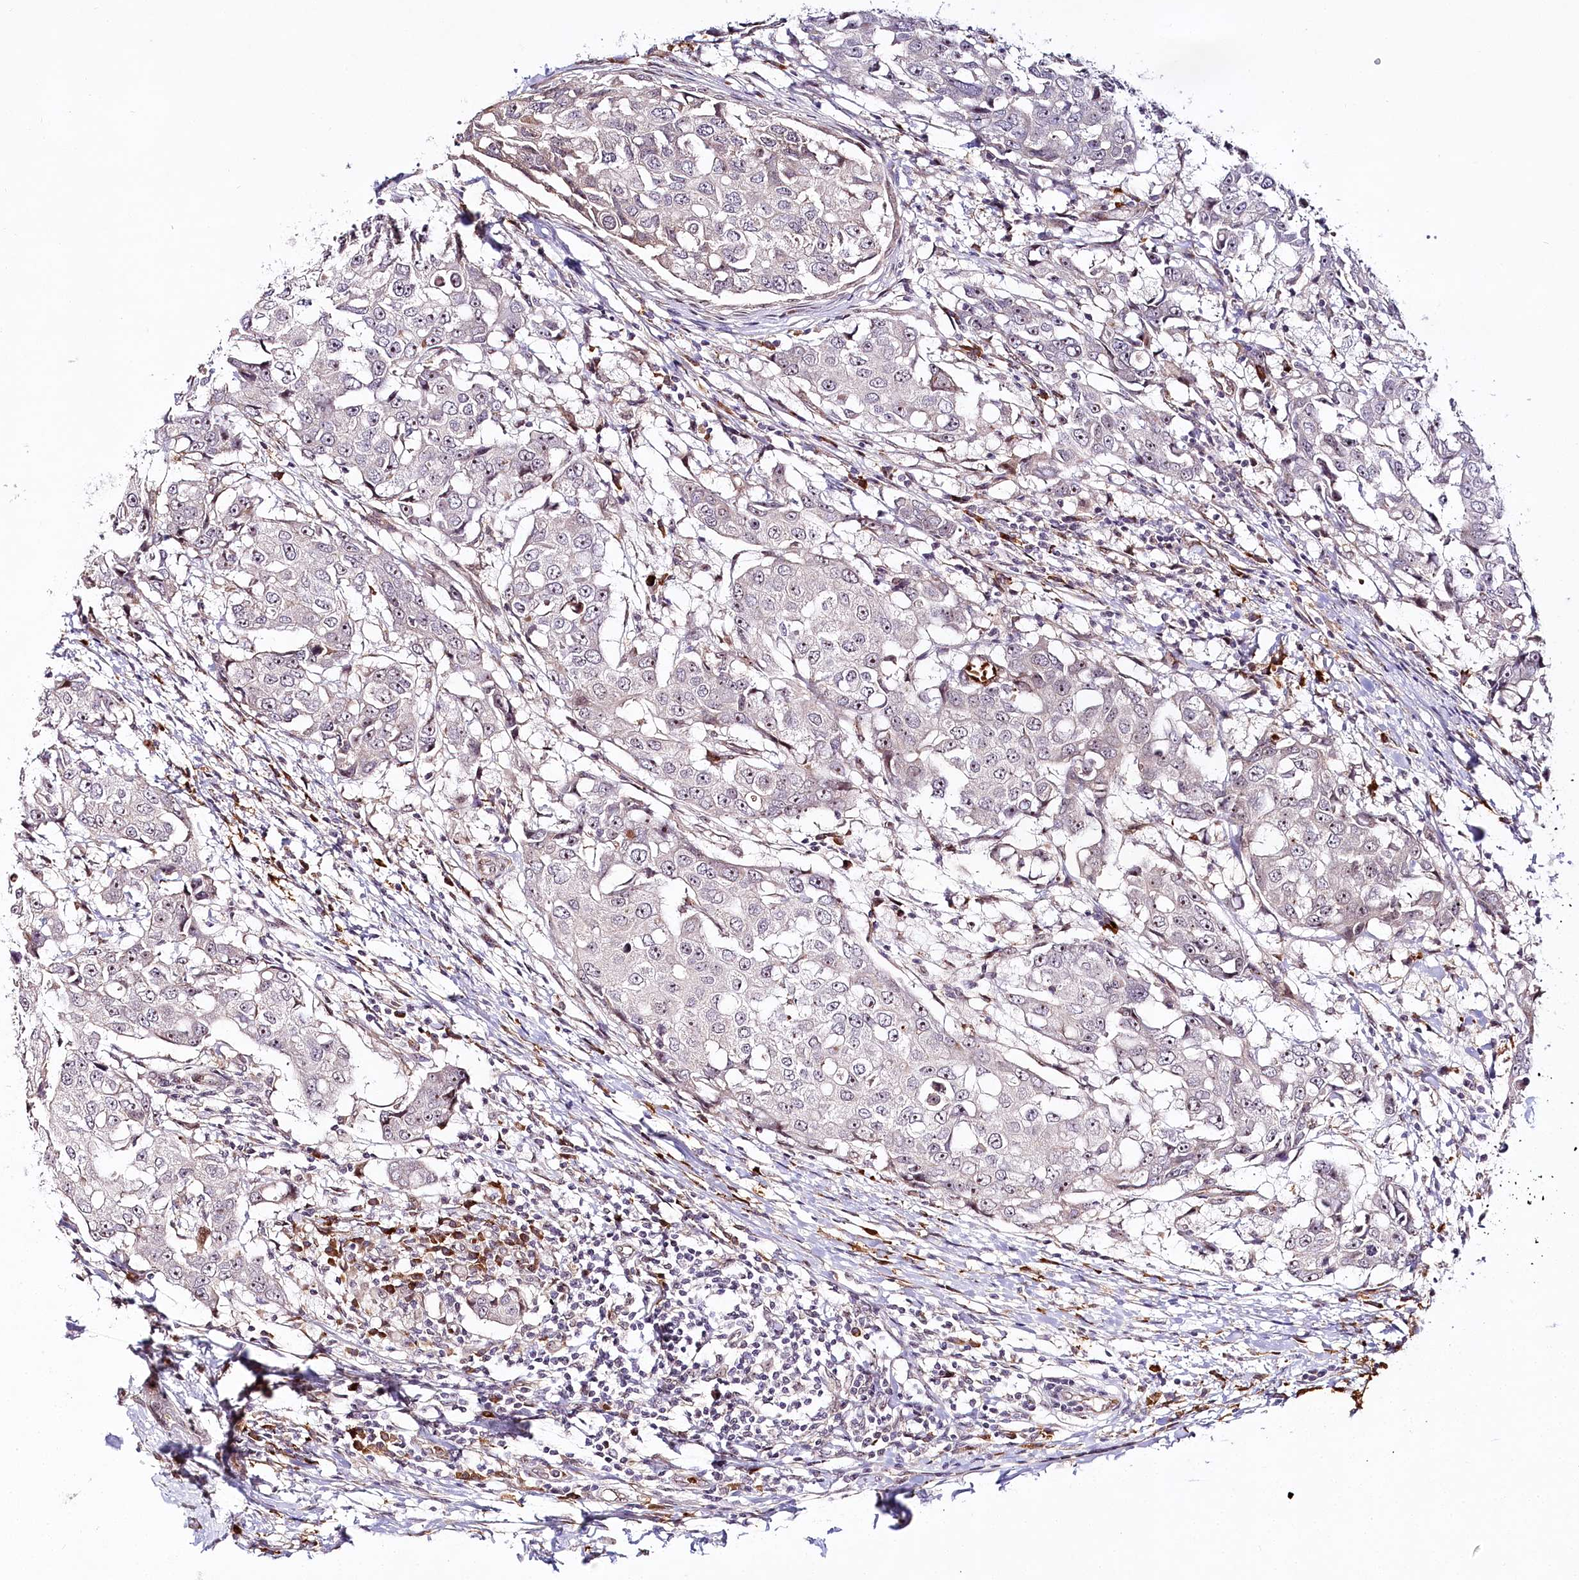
{"staining": {"intensity": "weak", "quantity": "<25%", "location": "nuclear"}, "tissue": "breast cancer", "cell_type": "Tumor cells", "image_type": "cancer", "snomed": [{"axis": "morphology", "description": "Duct carcinoma"}, {"axis": "topography", "description": "Breast"}], "caption": "A high-resolution histopathology image shows immunohistochemistry (IHC) staining of infiltrating ductal carcinoma (breast), which reveals no significant expression in tumor cells.", "gene": "WDR36", "patient": {"sex": "female", "age": 27}}